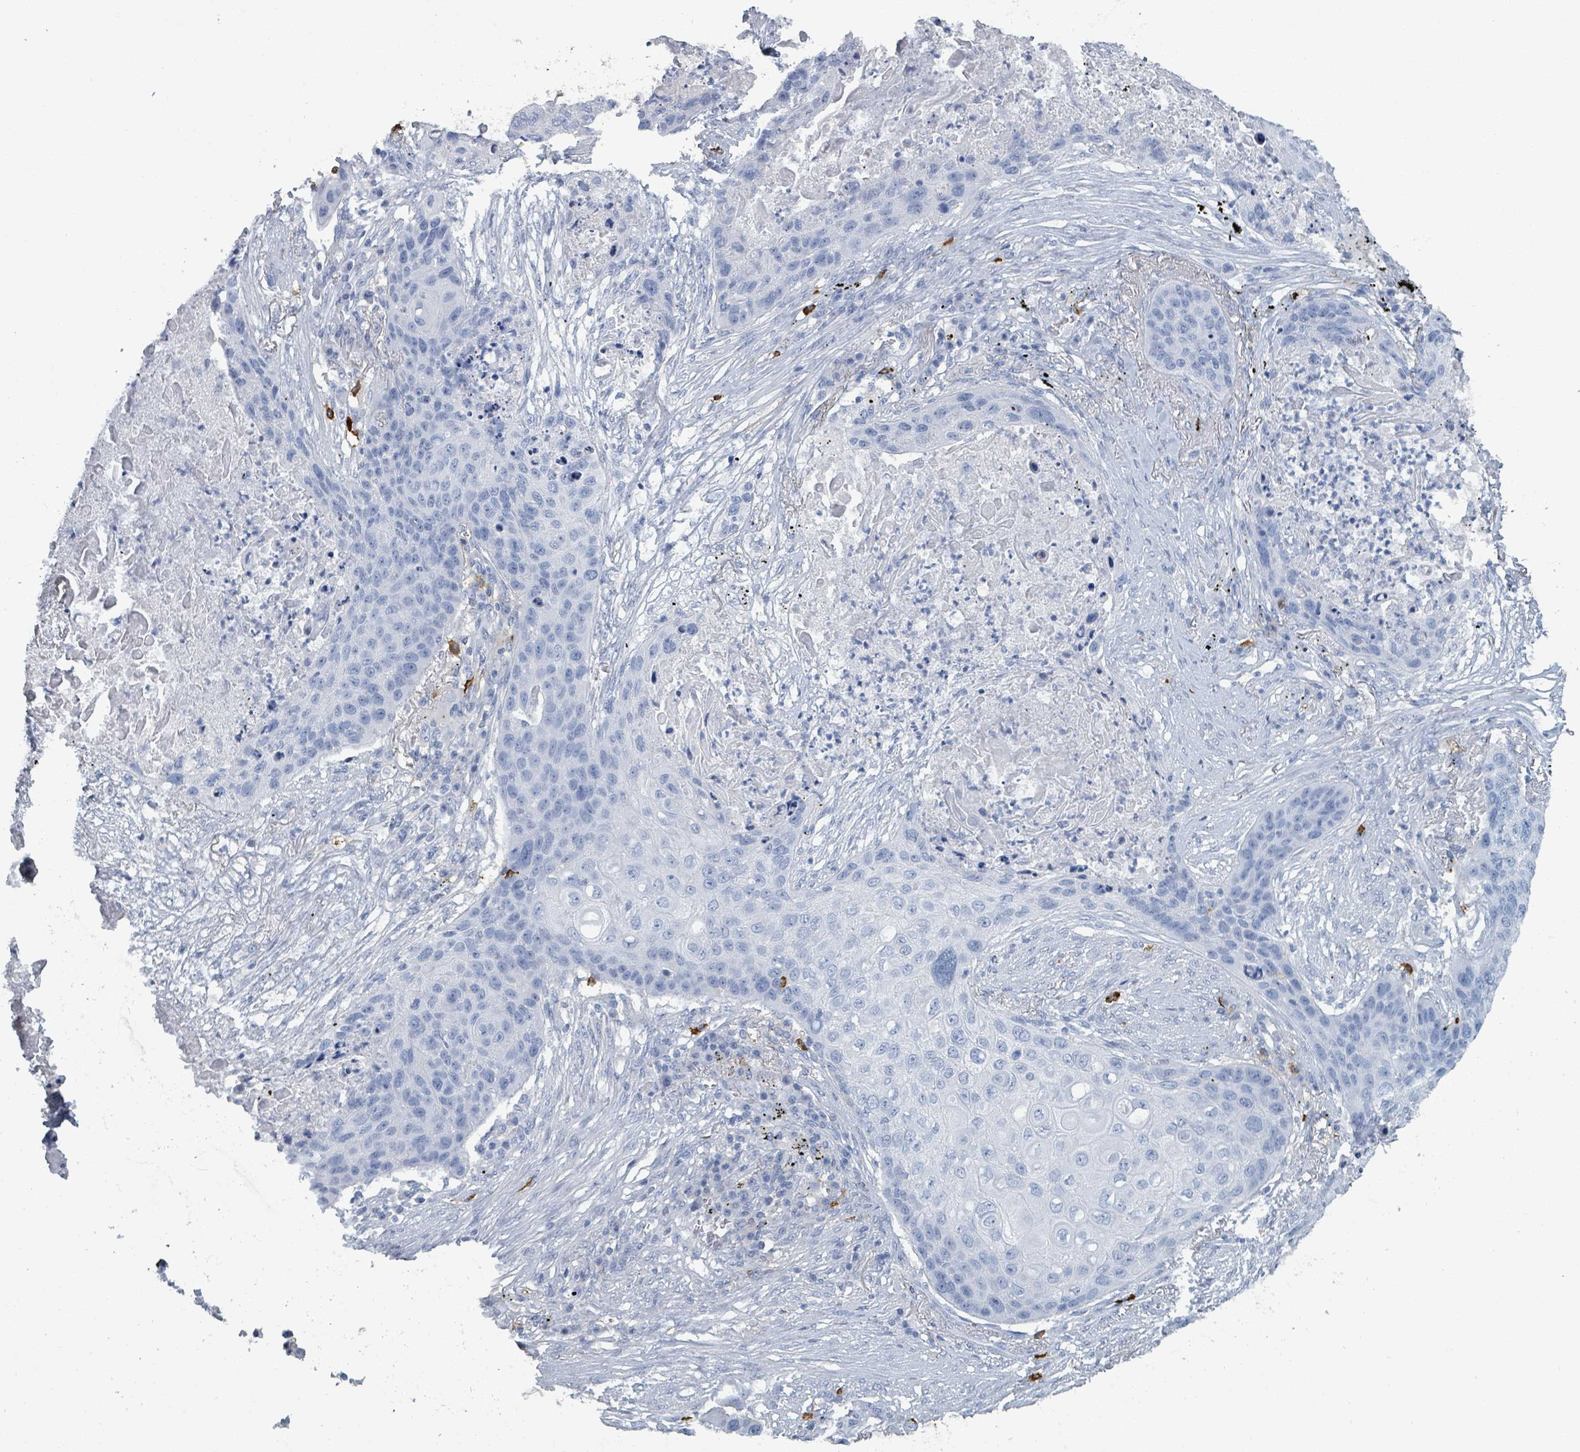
{"staining": {"intensity": "negative", "quantity": "none", "location": "none"}, "tissue": "lung cancer", "cell_type": "Tumor cells", "image_type": "cancer", "snomed": [{"axis": "morphology", "description": "Squamous cell carcinoma, NOS"}, {"axis": "topography", "description": "Lung"}], "caption": "The immunohistochemistry (IHC) photomicrograph has no significant expression in tumor cells of lung cancer (squamous cell carcinoma) tissue.", "gene": "VPS13D", "patient": {"sex": "female", "age": 63}}